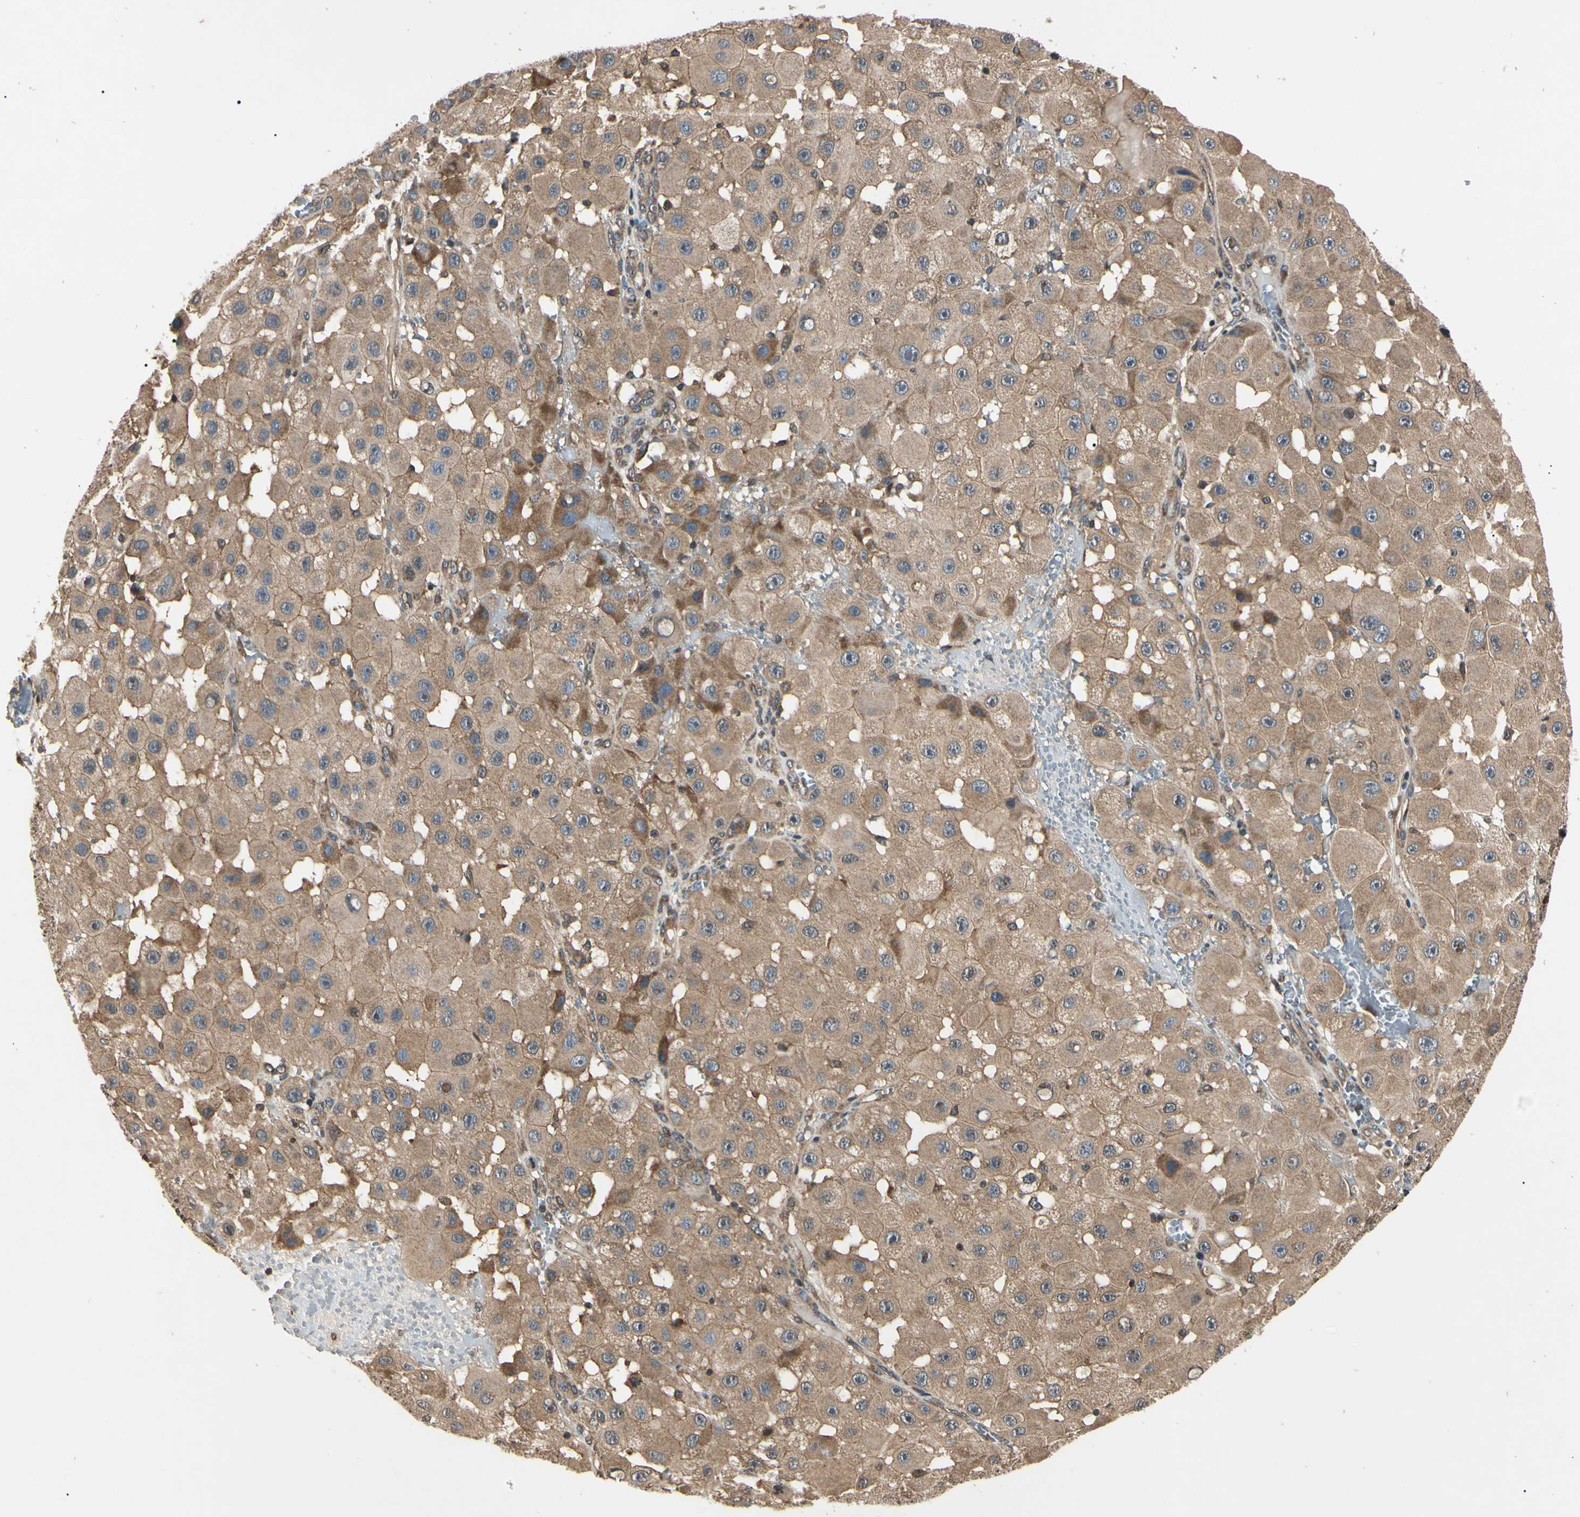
{"staining": {"intensity": "moderate", "quantity": ">75%", "location": "cytoplasmic/membranous"}, "tissue": "melanoma", "cell_type": "Tumor cells", "image_type": "cancer", "snomed": [{"axis": "morphology", "description": "Malignant melanoma, NOS"}, {"axis": "topography", "description": "Skin"}], "caption": "A medium amount of moderate cytoplasmic/membranous expression is identified in approximately >75% of tumor cells in malignant melanoma tissue. (IHC, brightfield microscopy, high magnification).", "gene": "EPN1", "patient": {"sex": "female", "age": 81}}